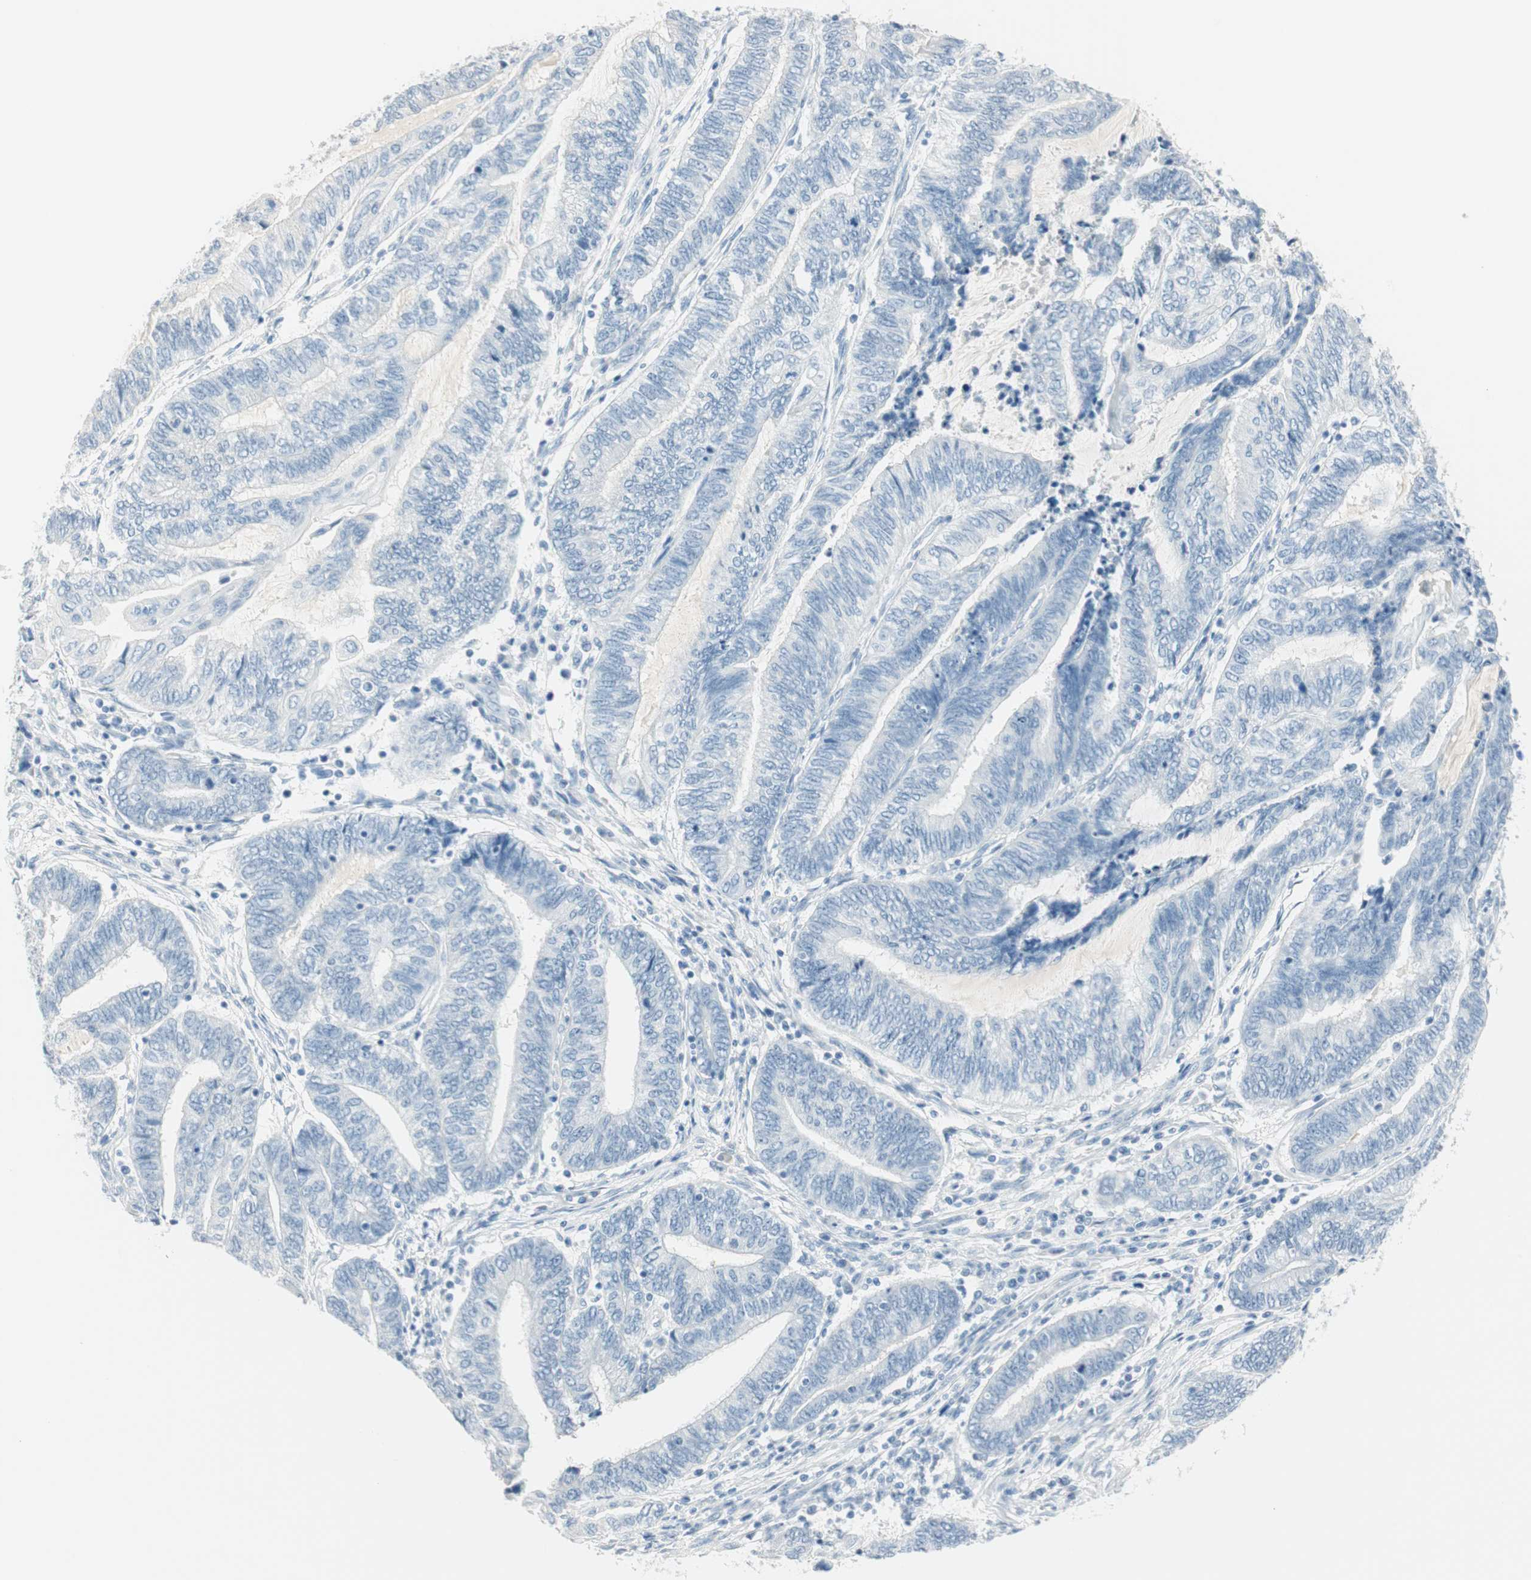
{"staining": {"intensity": "negative", "quantity": "none", "location": "none"}, "tissue": "endometrial cancer", "cell_type": "Tumor cells", "image_type": "cancer", "snomed": [{"axis": "morphology", "description": "Adenocarcinoma, NOS"}, {"axis": "topography", "description": "Uterus"}, {"axis": "topography", "description": "Endometrium"}], "caption": "An image of human endometrial cancer is negative for staining in tumor cells.", "gene": "MLLT10", "patient": {"sex": "female", "age": 70}}